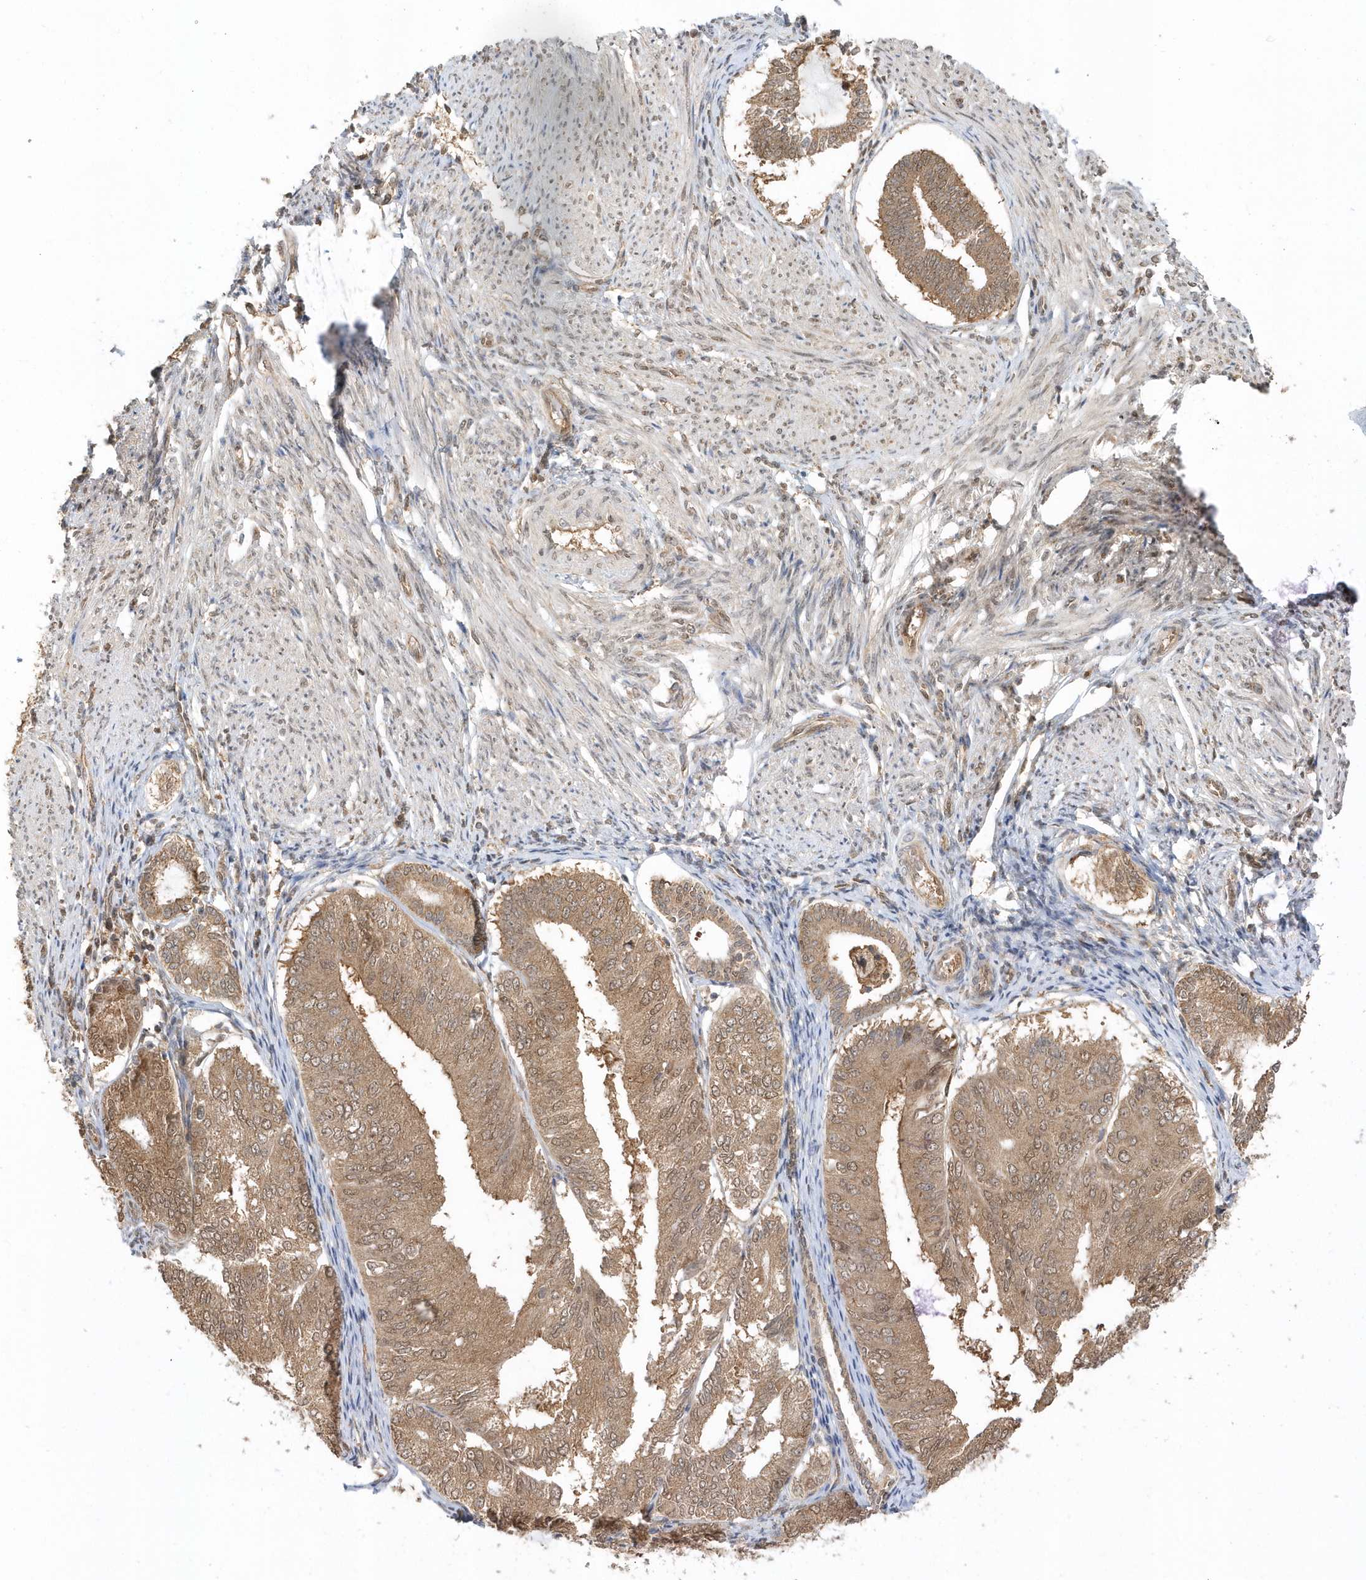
{"staining": {"intensity": "moderate", "quantity": ">75%", "location": "cytoplasmic/membranous,nuclear"}, "tissue": "endometrial cancer", "cell_type": "Tumor cells", "image_type": "cancer", "snomed": [{"axis": "morphology", "description": "Adenocarcinoma, NOS"}, {"axis": "topography", "description": "Endometrium"}], "caption": "Tumor cells demonstrate medium levels of moderate cytoplasmic/membranous and nuclear positivity in about >75% of cells in endometrial adenocarcinoma. Using DAB (brown) and hematoxylin (blue) stains, captured at high magnification using brightfield microscopy.", "gene": "PSMD6", "patient": {"sex": "female", "age": 81}}